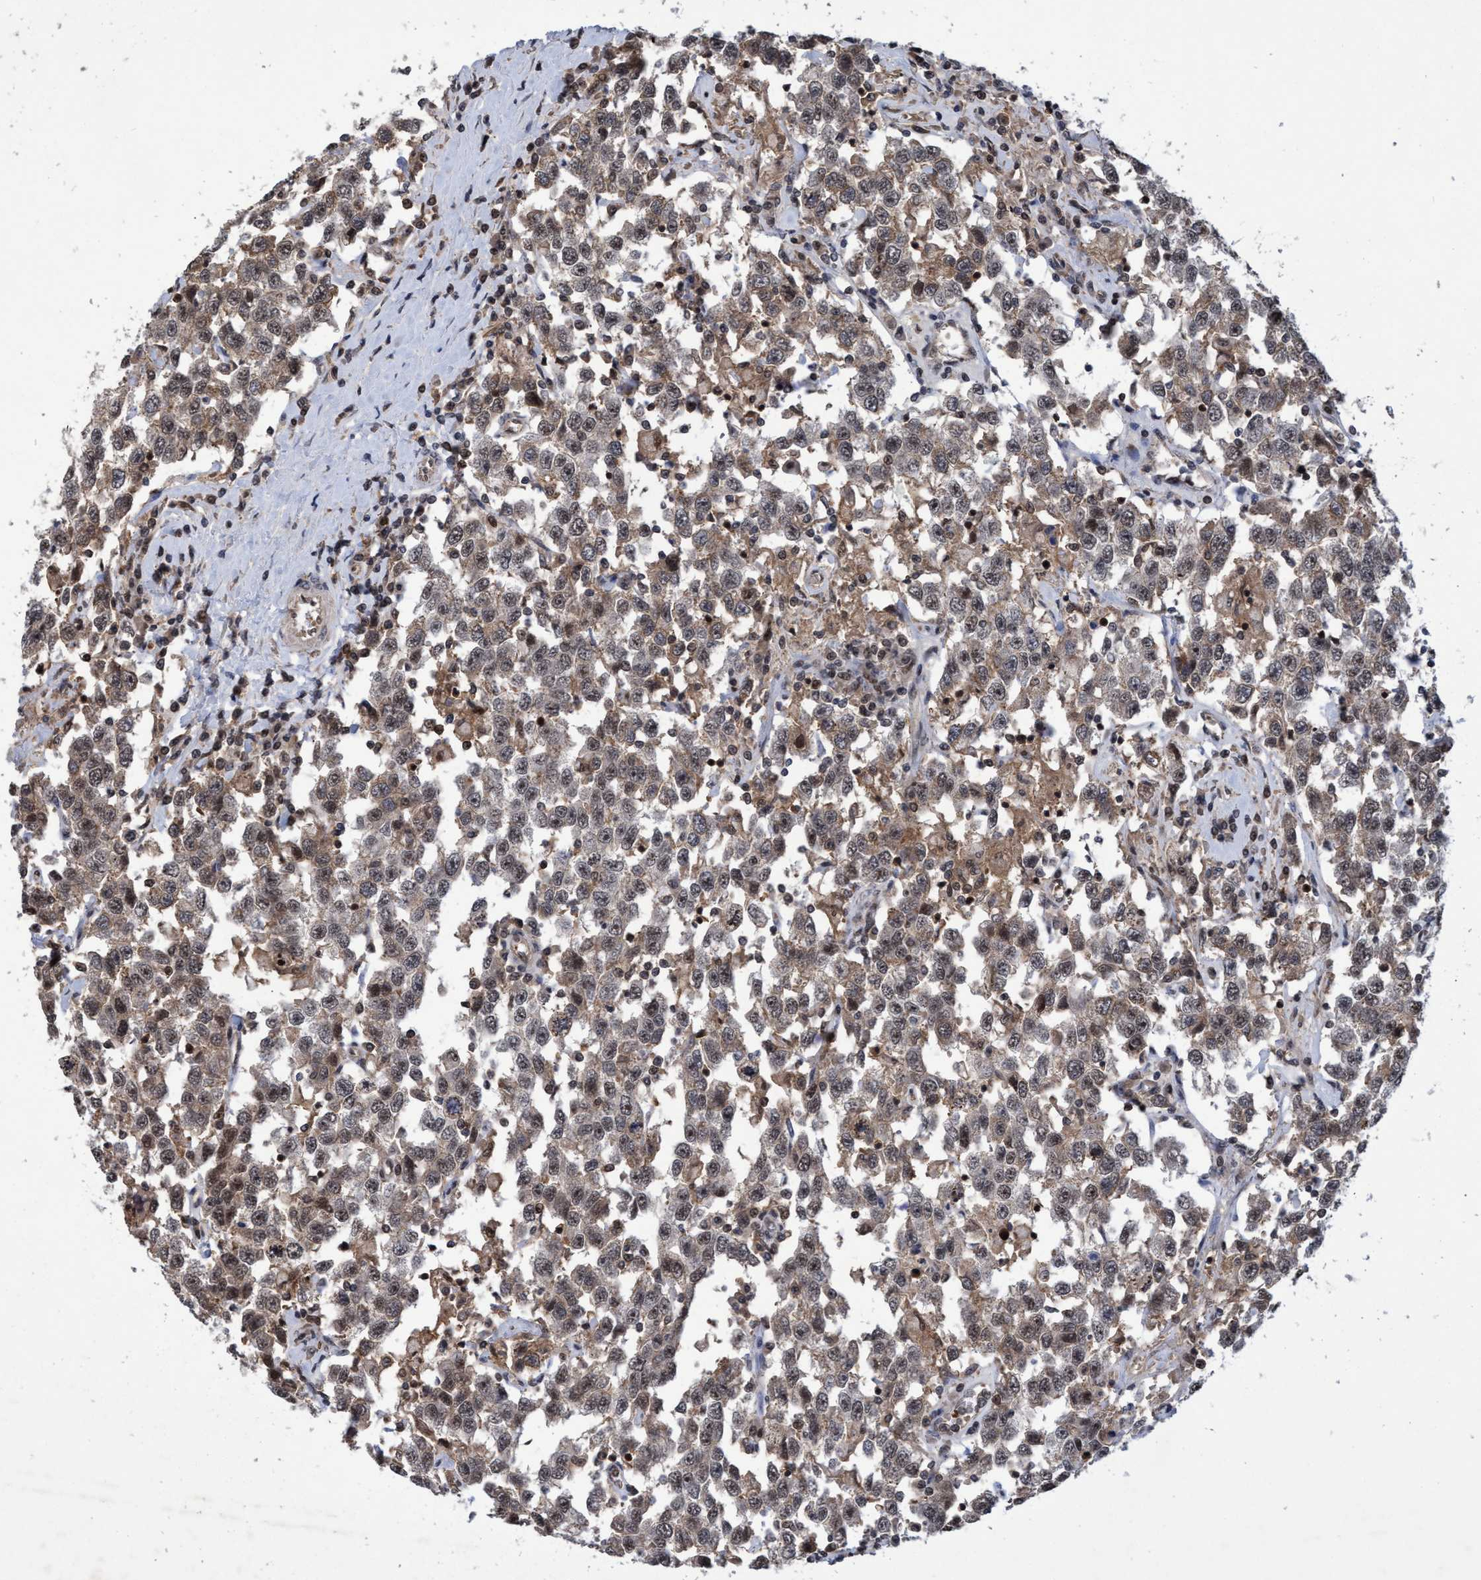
{"staining": {"intensity": "weak", "quantity": ">75%", "location": "cytoplasmic/membranous,nuclear"}, "tissue": "testis cancer", "cell_type": "Tumor cells", "image_type": "cancer", "snomed": [{"axis": "morphology", "description": "Seminoma, NOS"}, {"axis": "topography", "description": "Testis"}], "caption": "There is low levels of weak cytoplasmic/membranous and nuclear staining in tumor cells of seminoma (testis), as demonstrated by immunohistochemical staining (brown color).", "gene": "GTF2F1", "patient": {"sex": "male", "age": 41}}